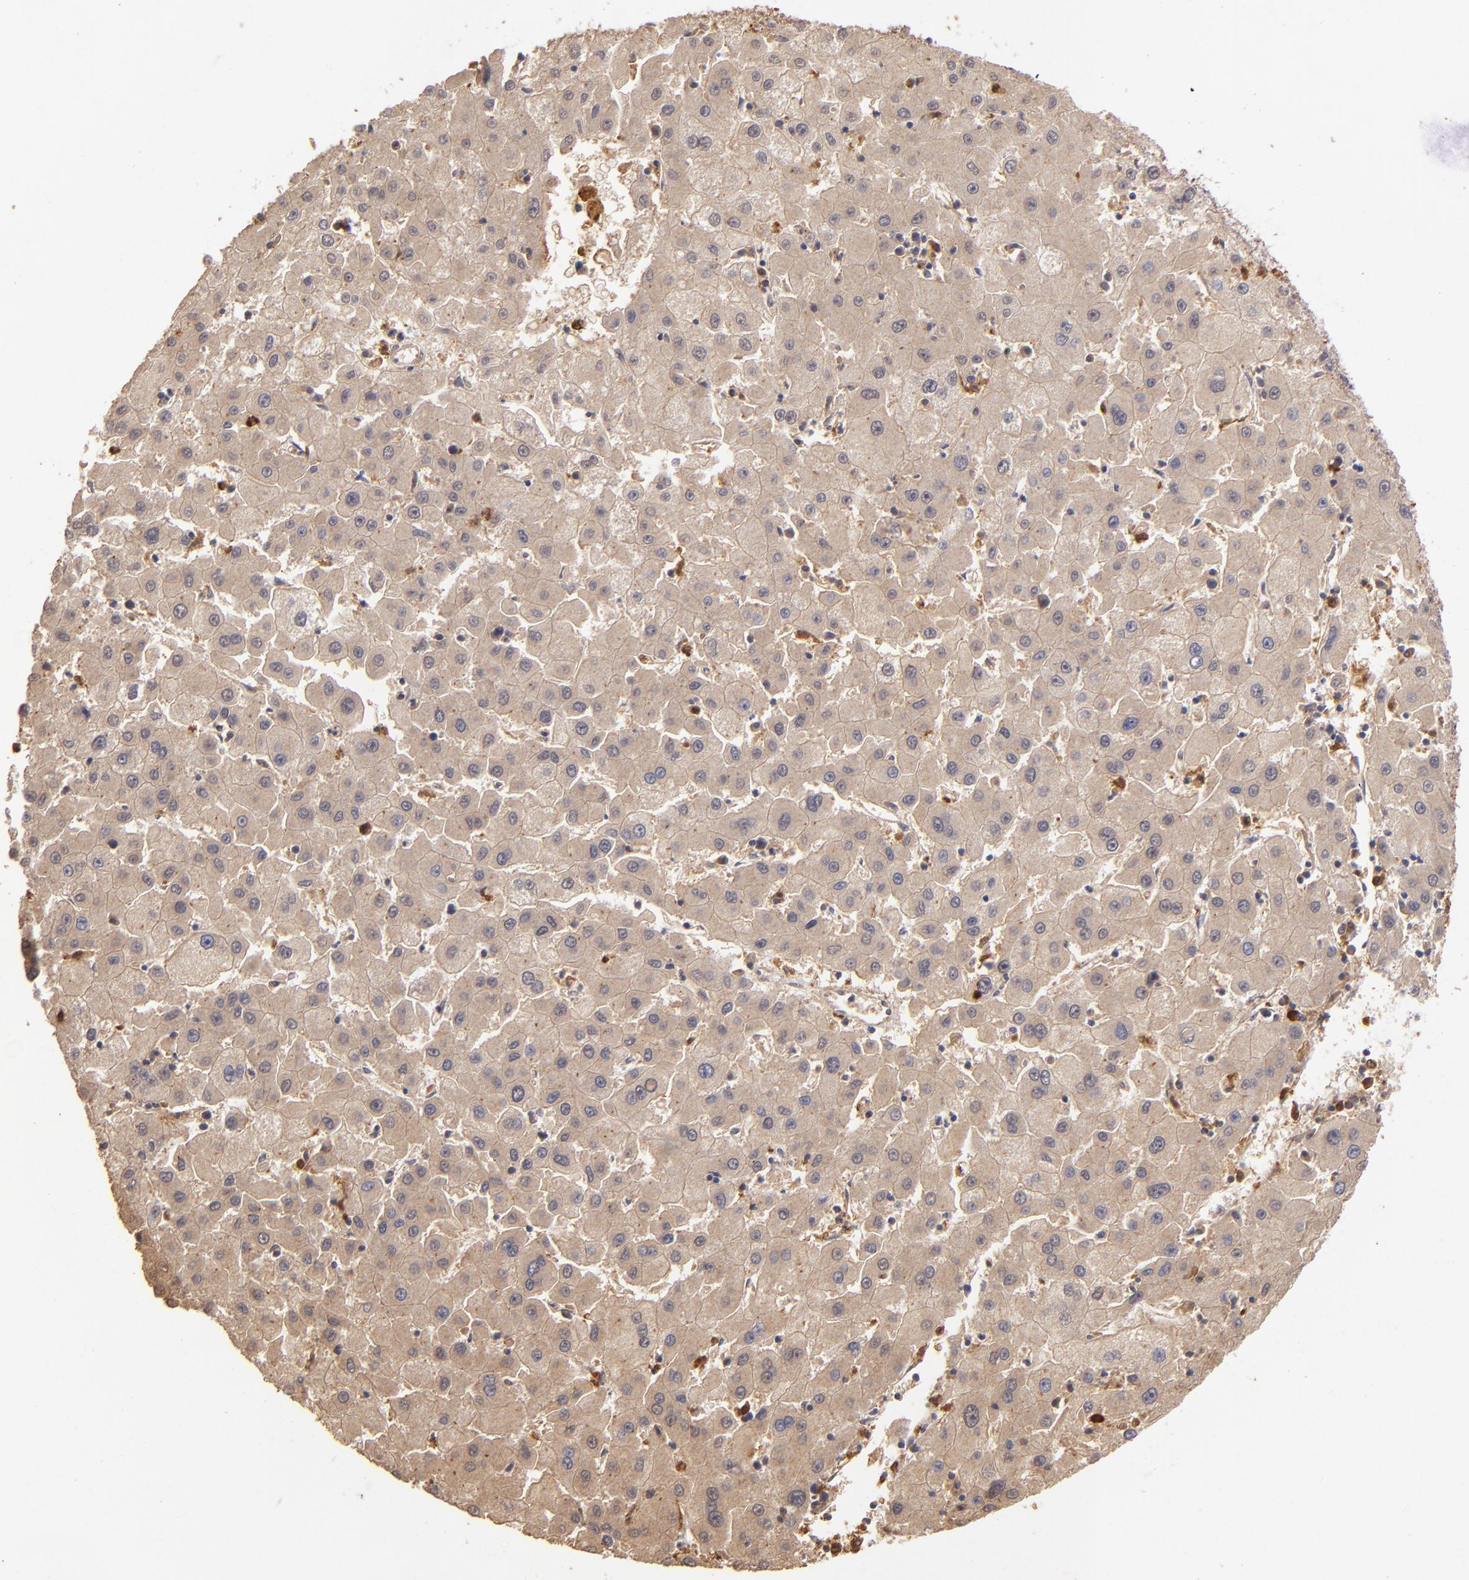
{"staining": {"intensity": "moderate", "quantity": ">75%", "location": "cytoplasmic/membranous"}, "tissue": "liver cancer", "cell_type": "Tumor cells", "image_type": "cancer", "snomed": [{"axis": "morphology", "description": "Carcinoma, Hepatocellular, NOS"}, {"axis": "topography", "description": "Liver"}], "caption": "An immunohistochemistry micrograph of neoplastic tissue is shown. Protein staining in brown labels moderate cytoplasmic/membranous positivity in liver hepatocellular carcinoma within tumor cells. (Stains: DAB (3,3'-diaminobenzidine) in brown, nuclei in blue, Microscopy: brightfield microscopy at high magnification).", "gene": "PTS", "patient": {"sex": "male", "age": 72}}